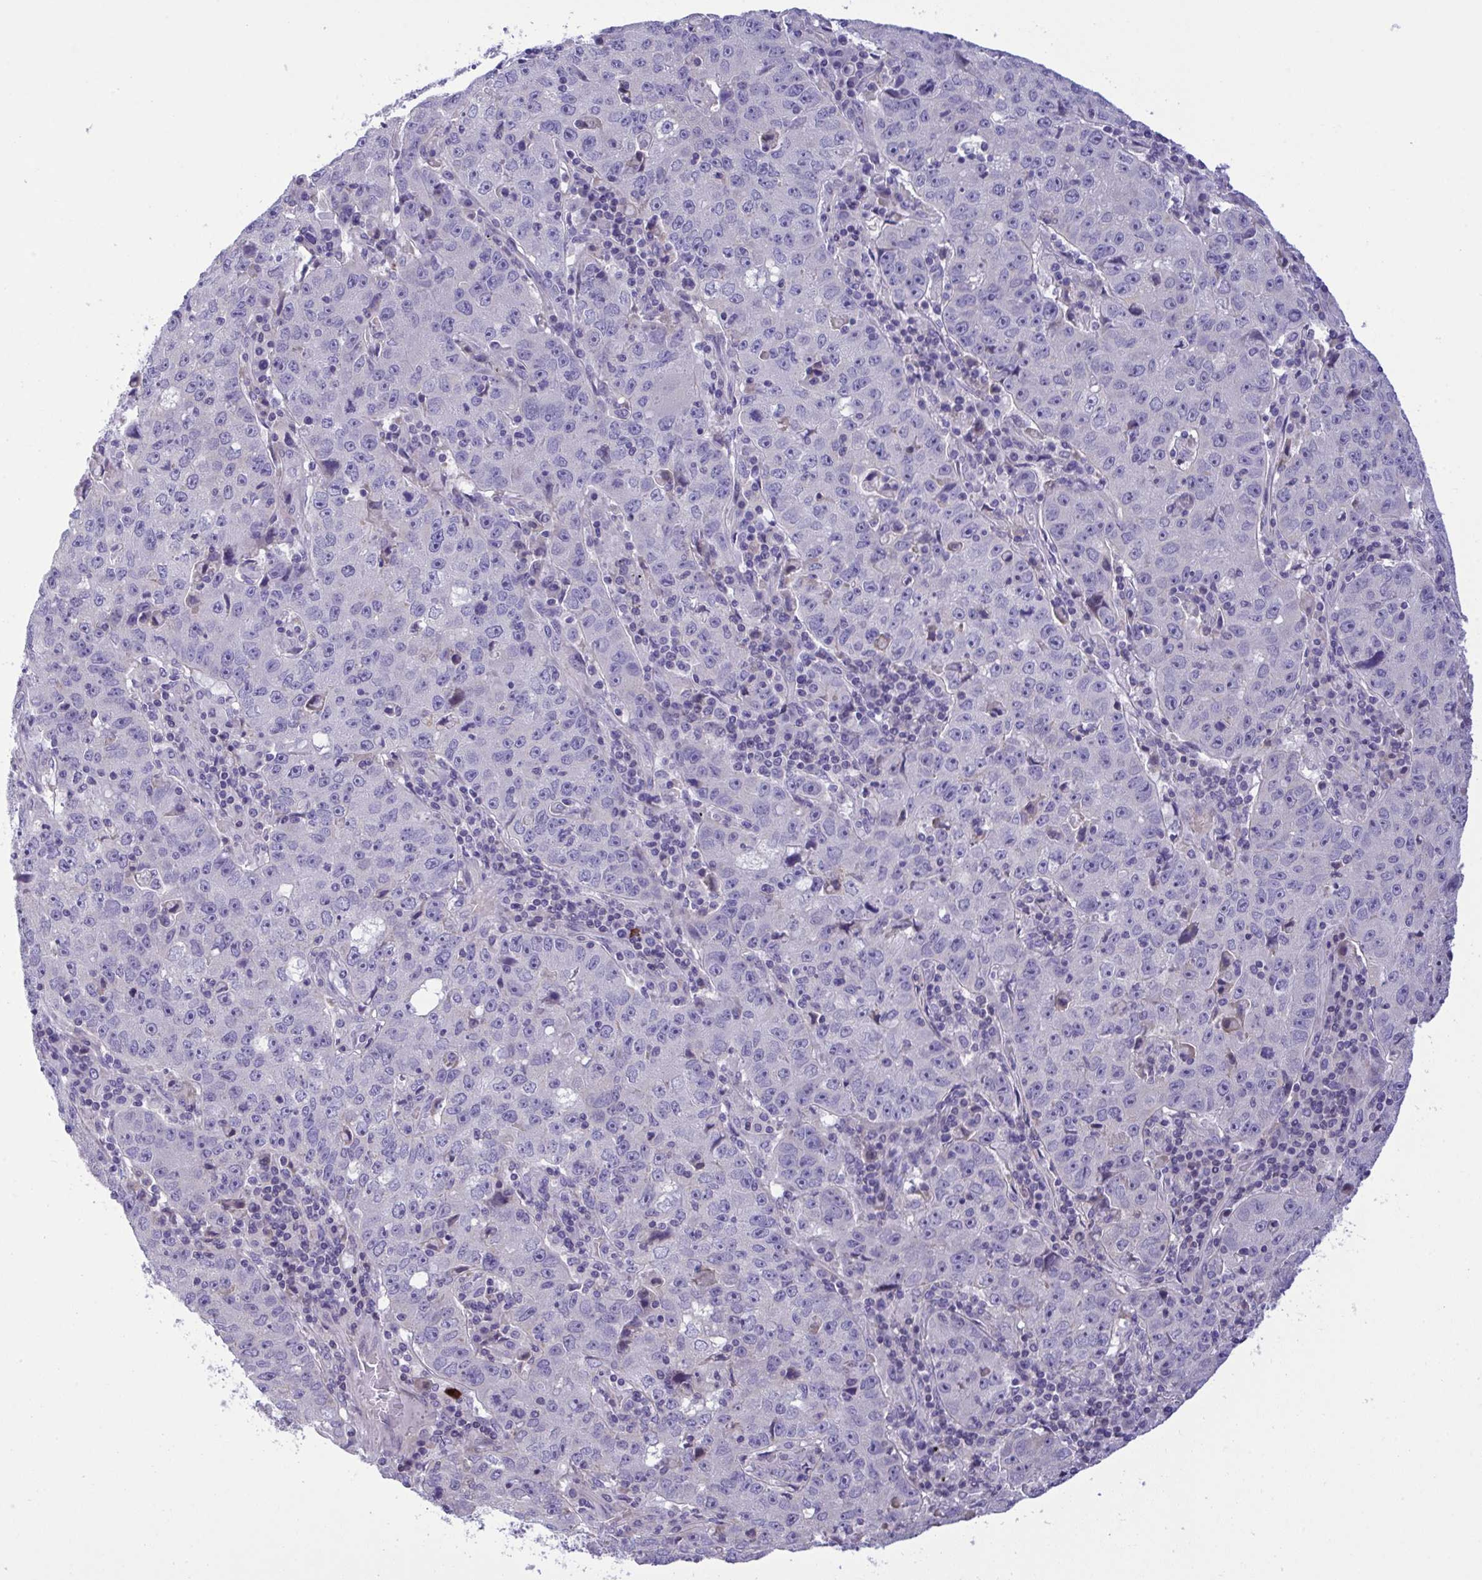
{"staining": {"intensity": "negative", "quantity": "none", "location": "none"}, "tissue": "lung cancer", "cell_type": "Tumor cells", "image_type": "cancer", "snomed": [{"axis": "morphology", "description": "Normal morphology"}, {"axis": "morphology", "description": "Adenocarcinoma, NOS"}, {"axis": "topography", "description": "Lymph node"}, {"axis": "topography", "description": "Lung"}], "caption": "This image is of adenocarcinoma (lung) stained with IHC to label a protein in brown with the nuclei are counter-stained blue. There is no expression in tumor cells. (DAB (3,3'-diaminobenzidine) immunohistochemistry (IHC) visualized using brightfield microscopy, high magnification).", "gene": "WDR97", "patient": {"sex": "female", "age": 57}}